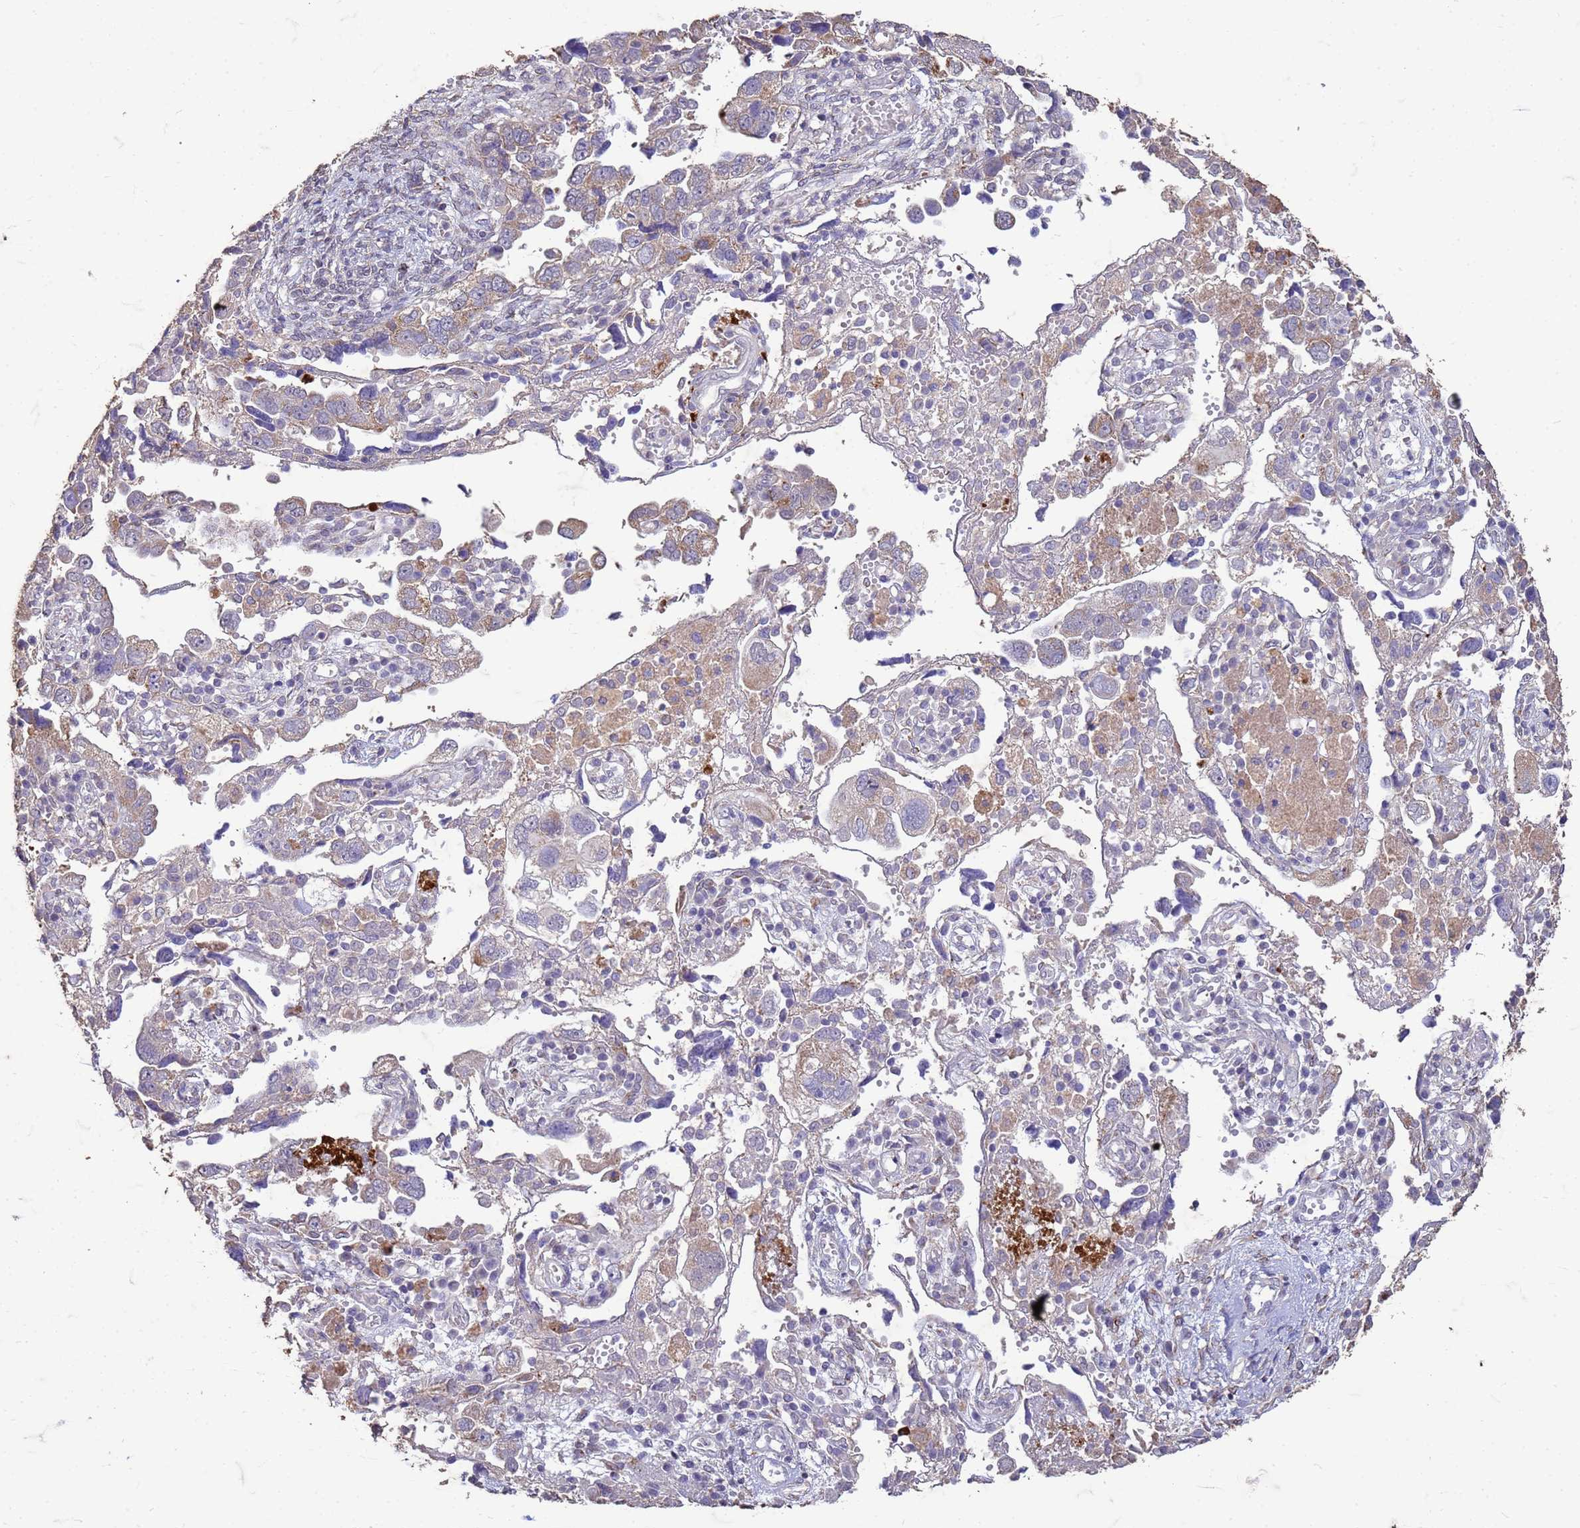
{"staining": {"intensity": "weak", "quantity": "<25%", "location": "cytoplasmic/membranous"}, "tissue": "ovarian cancer", "cell_type": "Tumor cells", "image_type": "cancer", "snomed": [{"axis": "morphology", "description": "Carcinoma, NOS"}, {"axis": "morphology", "description": "Cystadenocarcinoma, serous, NOS"}, {"axis": "topography", "description": "Ovary"}], "caption": "IHC image of human ovarian cancer (carcinoma) stained for a protein (brown), which reveals no staining in tumor cells.", "gene": "SLC25A15", "patient": {"sex": "female", "age": 69}}